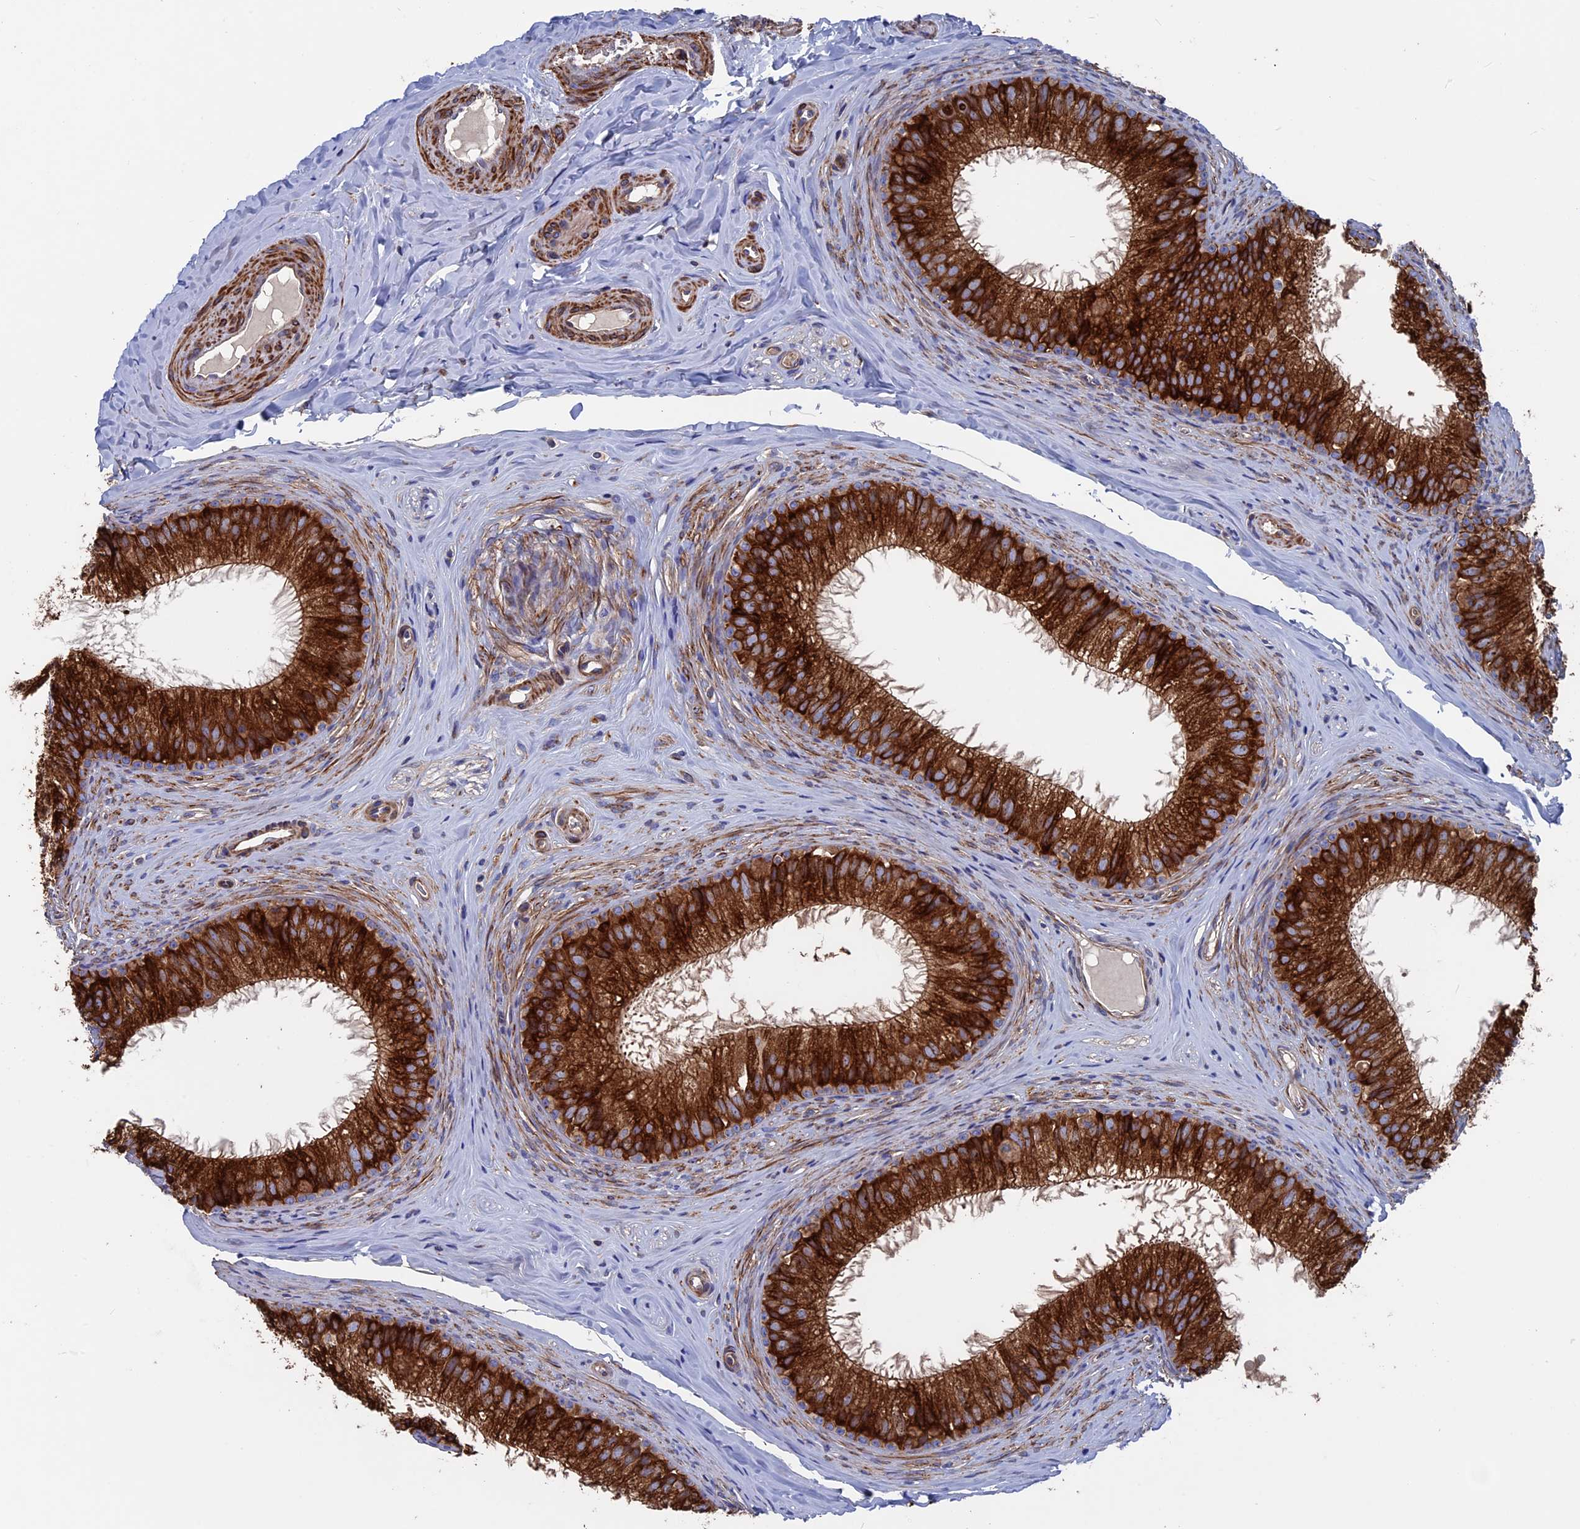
{"staining": {"intensity": "strong", "quantity": ">75%", "location": "cytoplasmic/membranous"}, "tissue": "epididymis", "cell_type": "Glandular cells", "image_type": "normal", "snomed": [{"axis": "morphology", "description": "Normal tissue, NOS"}, {"axis": "topography", "description": "Epididymis"}], "caption": "Epididymis stained with IHC reveals strong cytoplasmic/membranous expression in about >75% of glandular cells. Using DAB (brown) and hematoxylin (blue) stains, captured at high magnification using brightfield microscopy.", "gene": "DNAJC3", "patient": {"sex": "male", "age": 34}}